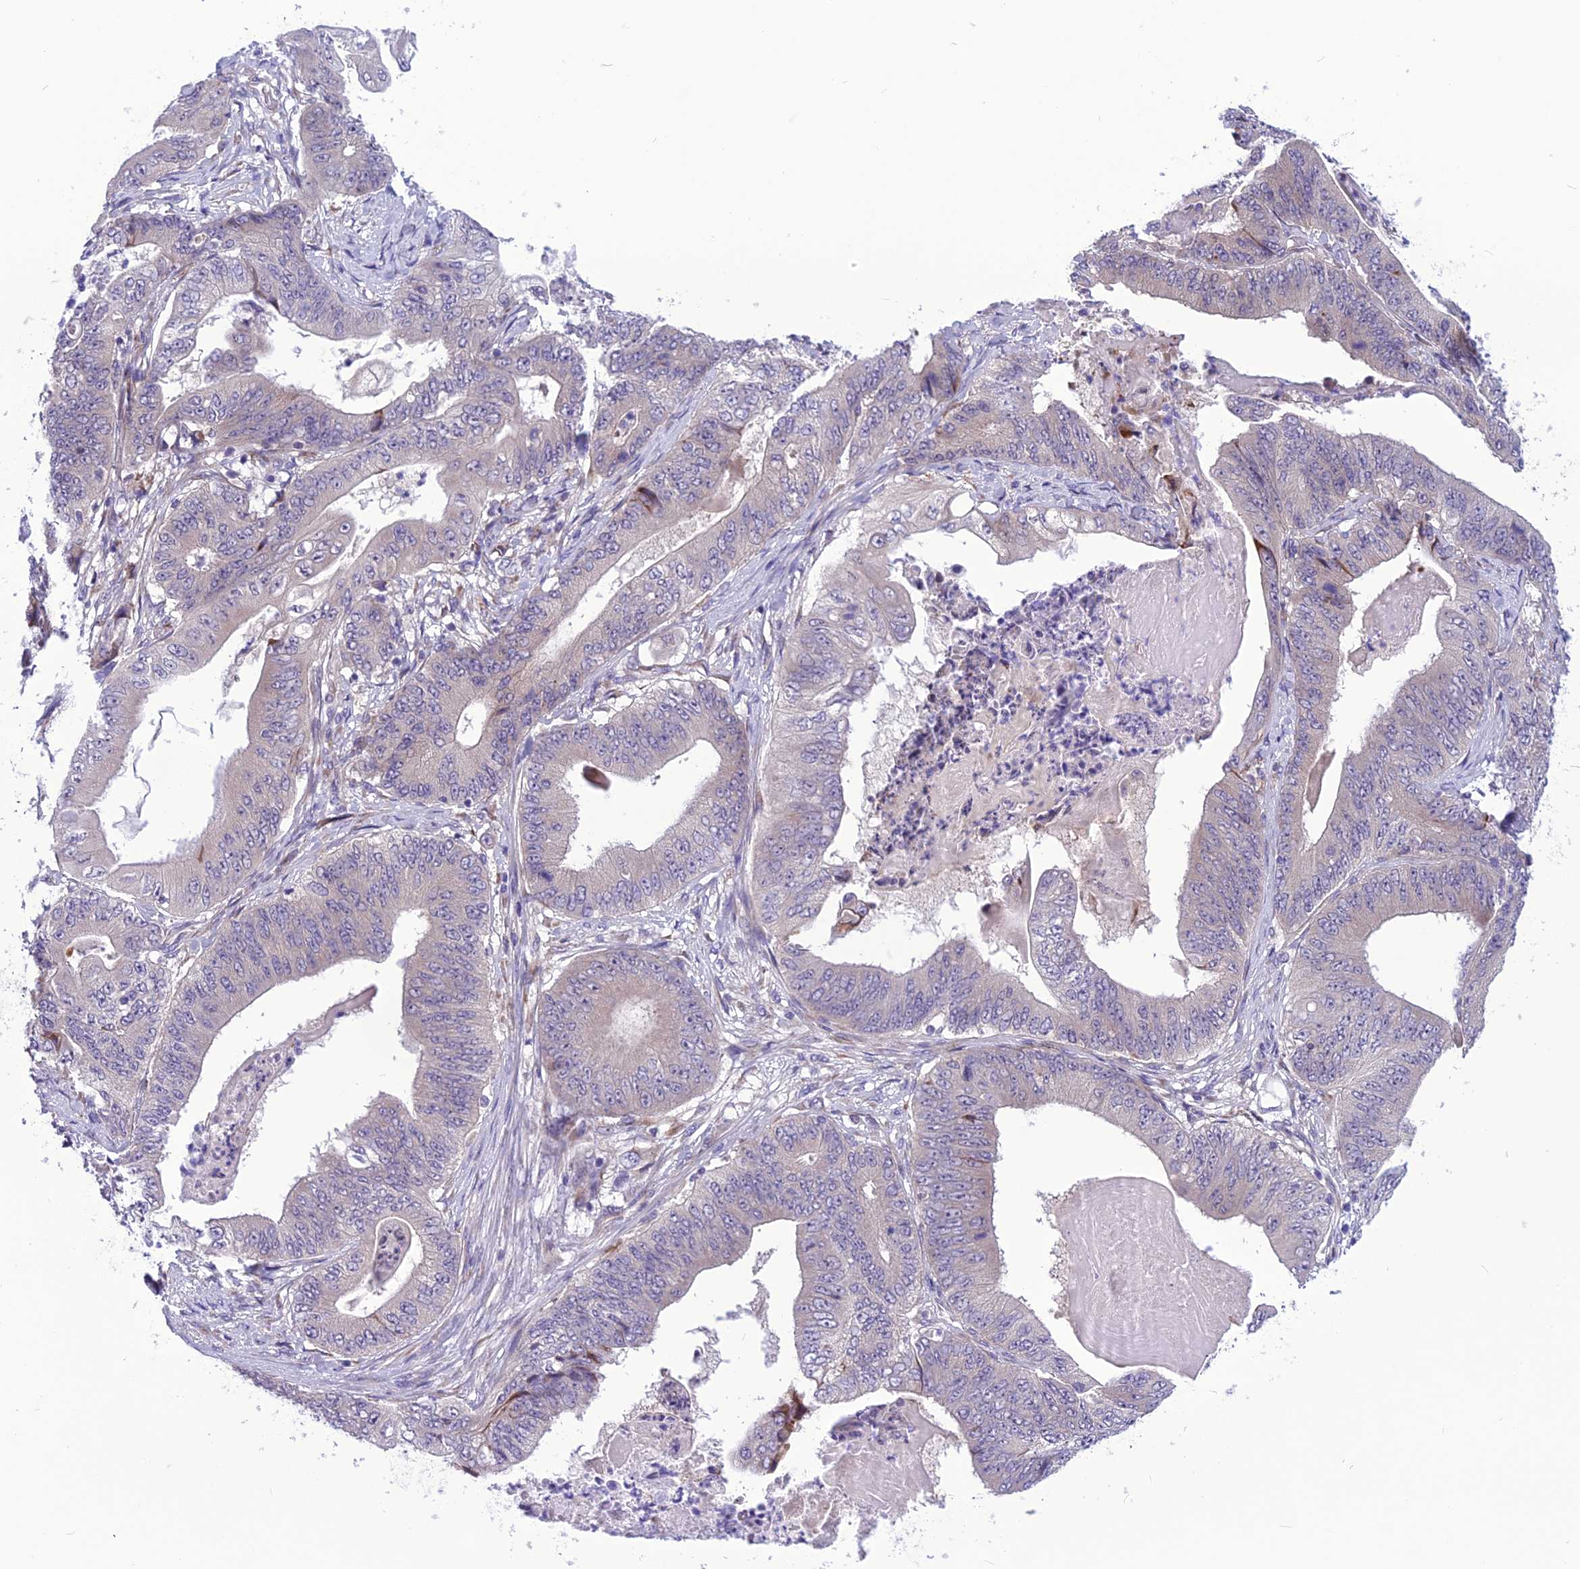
{"staining": {"intensity": "weak", "quantity": "<25%", "location": "cytoplasmic/membranous"}, "tissue": "stomach cancer", "cell_type": "Tumor cells", "image_type": "cancer", "snomed": [{"axis": "morphology", "description": "Adenocarcinoma, NOS"}, {"axis": "topography", "description": "Stomach"}], "caption": "An immunohistochemistry (IHC) image of stomach cancer is shown. There is no staining in tumor cells of stomach cancer.", "gene": "PSMF1", "patient": {"sex": "female", "age": 73}}